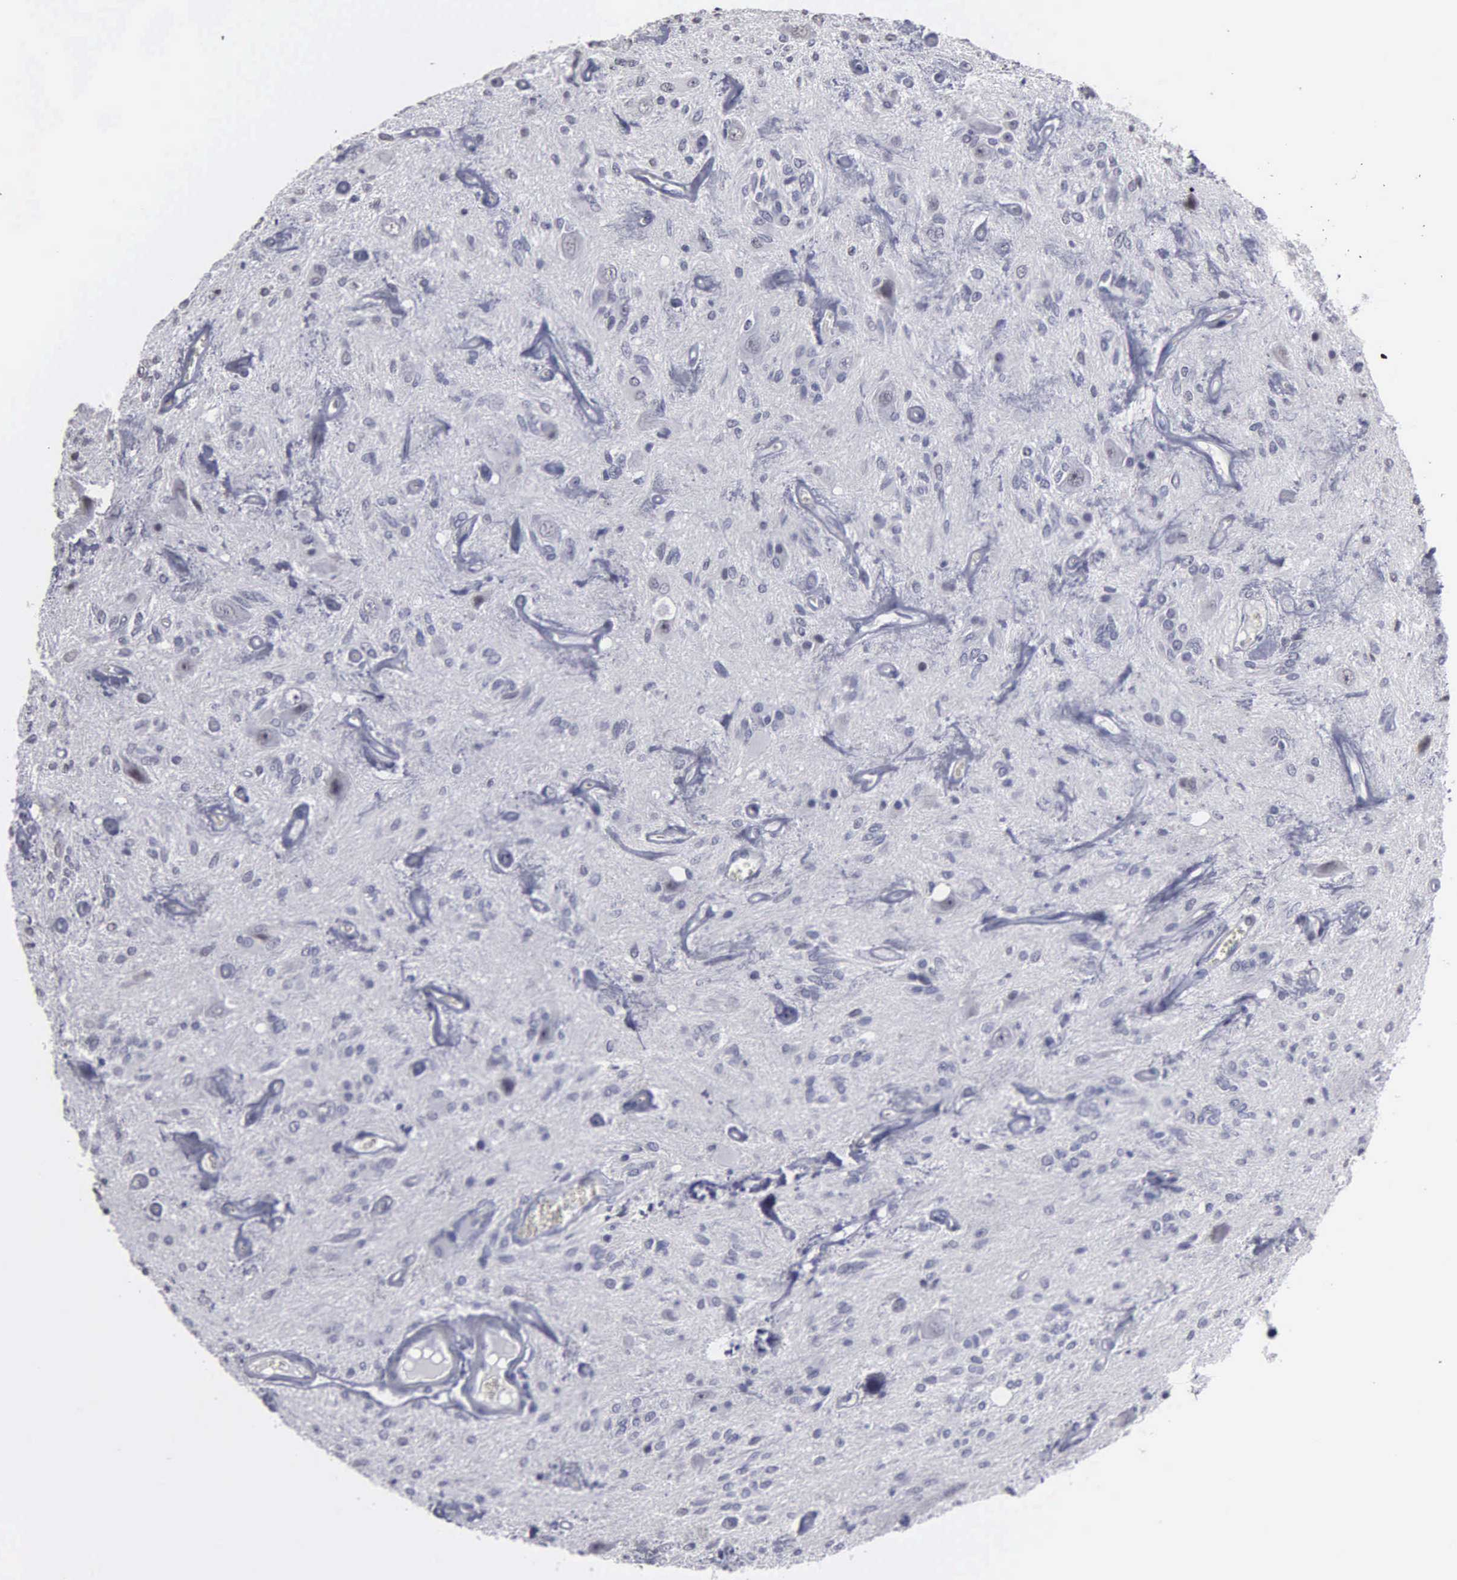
{"staining": {"intensity": "negative", "quantity": "none", "location": "none"}, "tissue": "glioma", "cell_type": "Tumor cells", "image_type": "cancer", "snomed": [{"axis": "morphology", "description": "Glioma, malignant, Low grade"}, {"axis": "topography", "description": "Brain"}], "caption": "This is a photomicrograph of IHC staining of glioma, which shows no positivity in tumor cells.", "gene": "UPB1", "patient": {"sex": "female", "age": 15}}